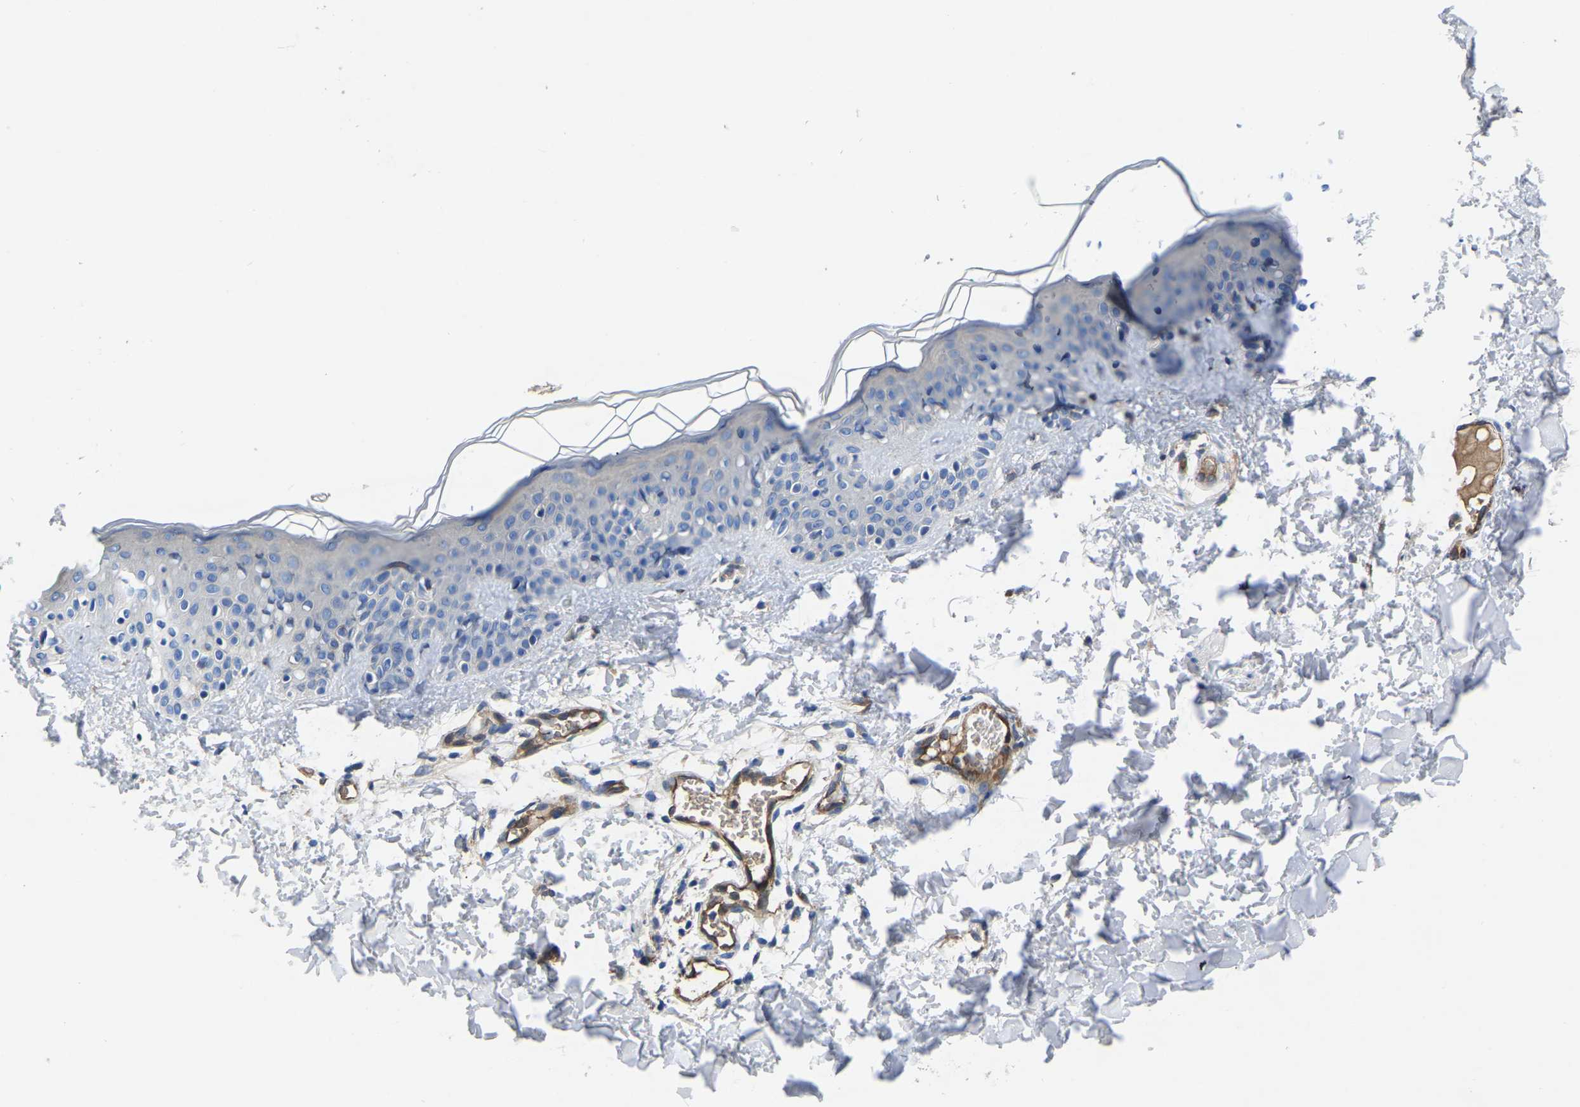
{"staining": {"intensity": "negative", "quantity": "none", "location": "none"}, "tissue": "skin", "cell_type": "Fibroblasts", "image_type": "normal", "snomed": [{"axis": "morphology", "description": "Normal tissue, NOS"}, {"axis": "topography", "description": "Skin"}], "caption": "IHC histopathology image of unremarkable skin: human skin stained with DAB exhibits no significant protein positivity in fibroblasts.", "gene": "ATG2B", "patient": {"sex": "male", "age": 30}}